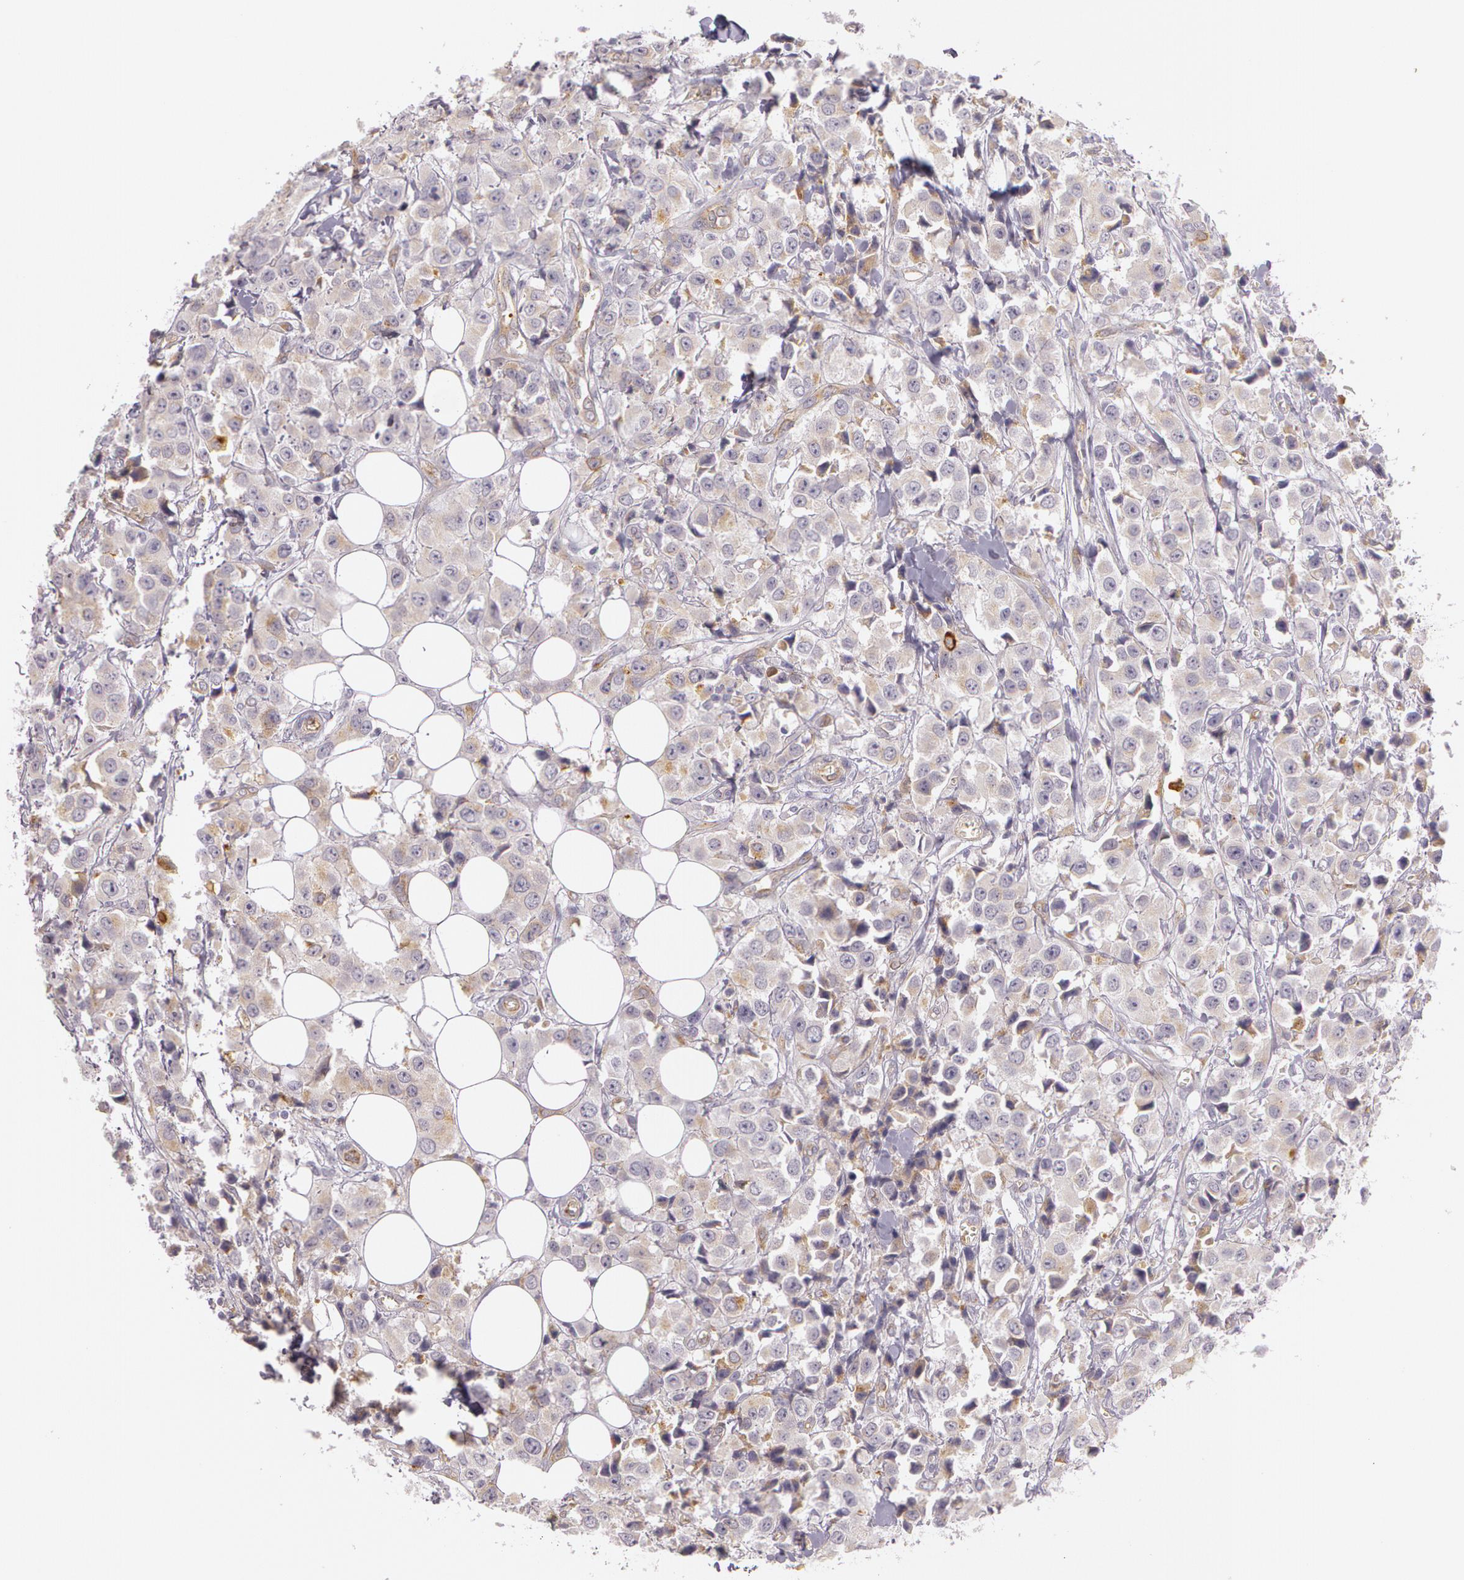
{"staining": {"intensity": "weak", "quantity": ">75%", "location": "cytoplasmic/membranous"}, "tissue": "breast cancer", "cell_type": "Tumor cells", "image_type": "cancer", "snomed": [{"axis": "morphology", "description": "Duct carcinoma"}, {"axis": "topography", "description": "Breast"}], "caption": "A high-resolution image shows immunohistochemistry staining of breast invasive ductal carcinoma, which reveals weak cytoplasmic/membranous staining in approximately >75% of tumor cells. (DAB IHC with brightfield microscopy, high magnification).", "gene": "APP", "patient": {"sex": "female", "age": 58}}